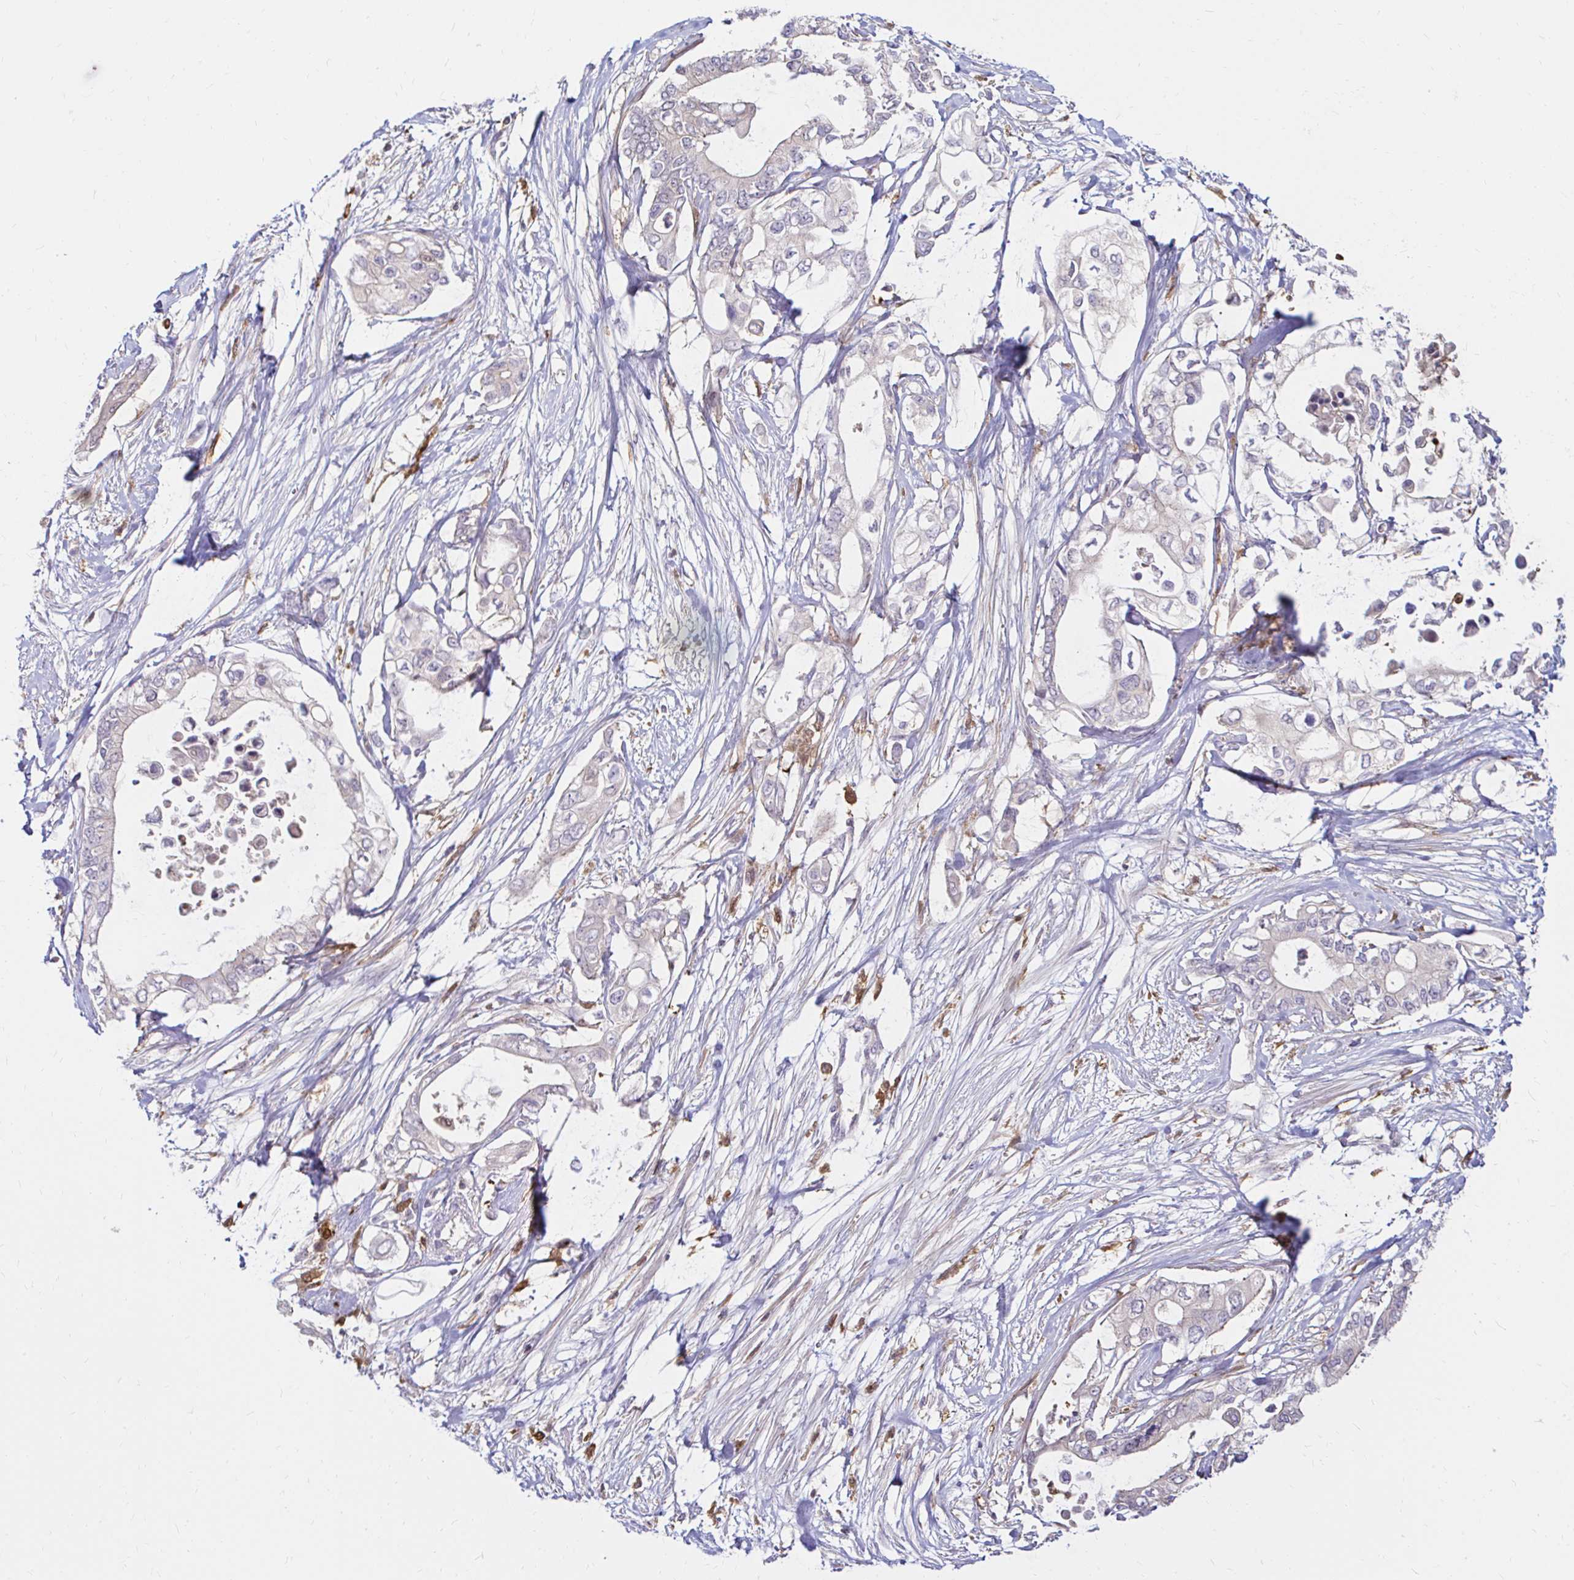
{"staining": {"intensity": "negative", "quantity": "none", "location": "none"}, "tissue": "pancreatic cancer", "cell_type": "Tumor cells", "image_type": "cancer", "snomed": [{"axis": "morphology", "description": "Adenocarcinoma, NOS"}, {"axis": "topography", "description": "Pancreas"}], "caption": "There is no significant positivity in tumor cells of pancreatic cancer (adenocarcinoma).", "gene": "PYCARD", "patient": {"sex": "female", "age": 63}}